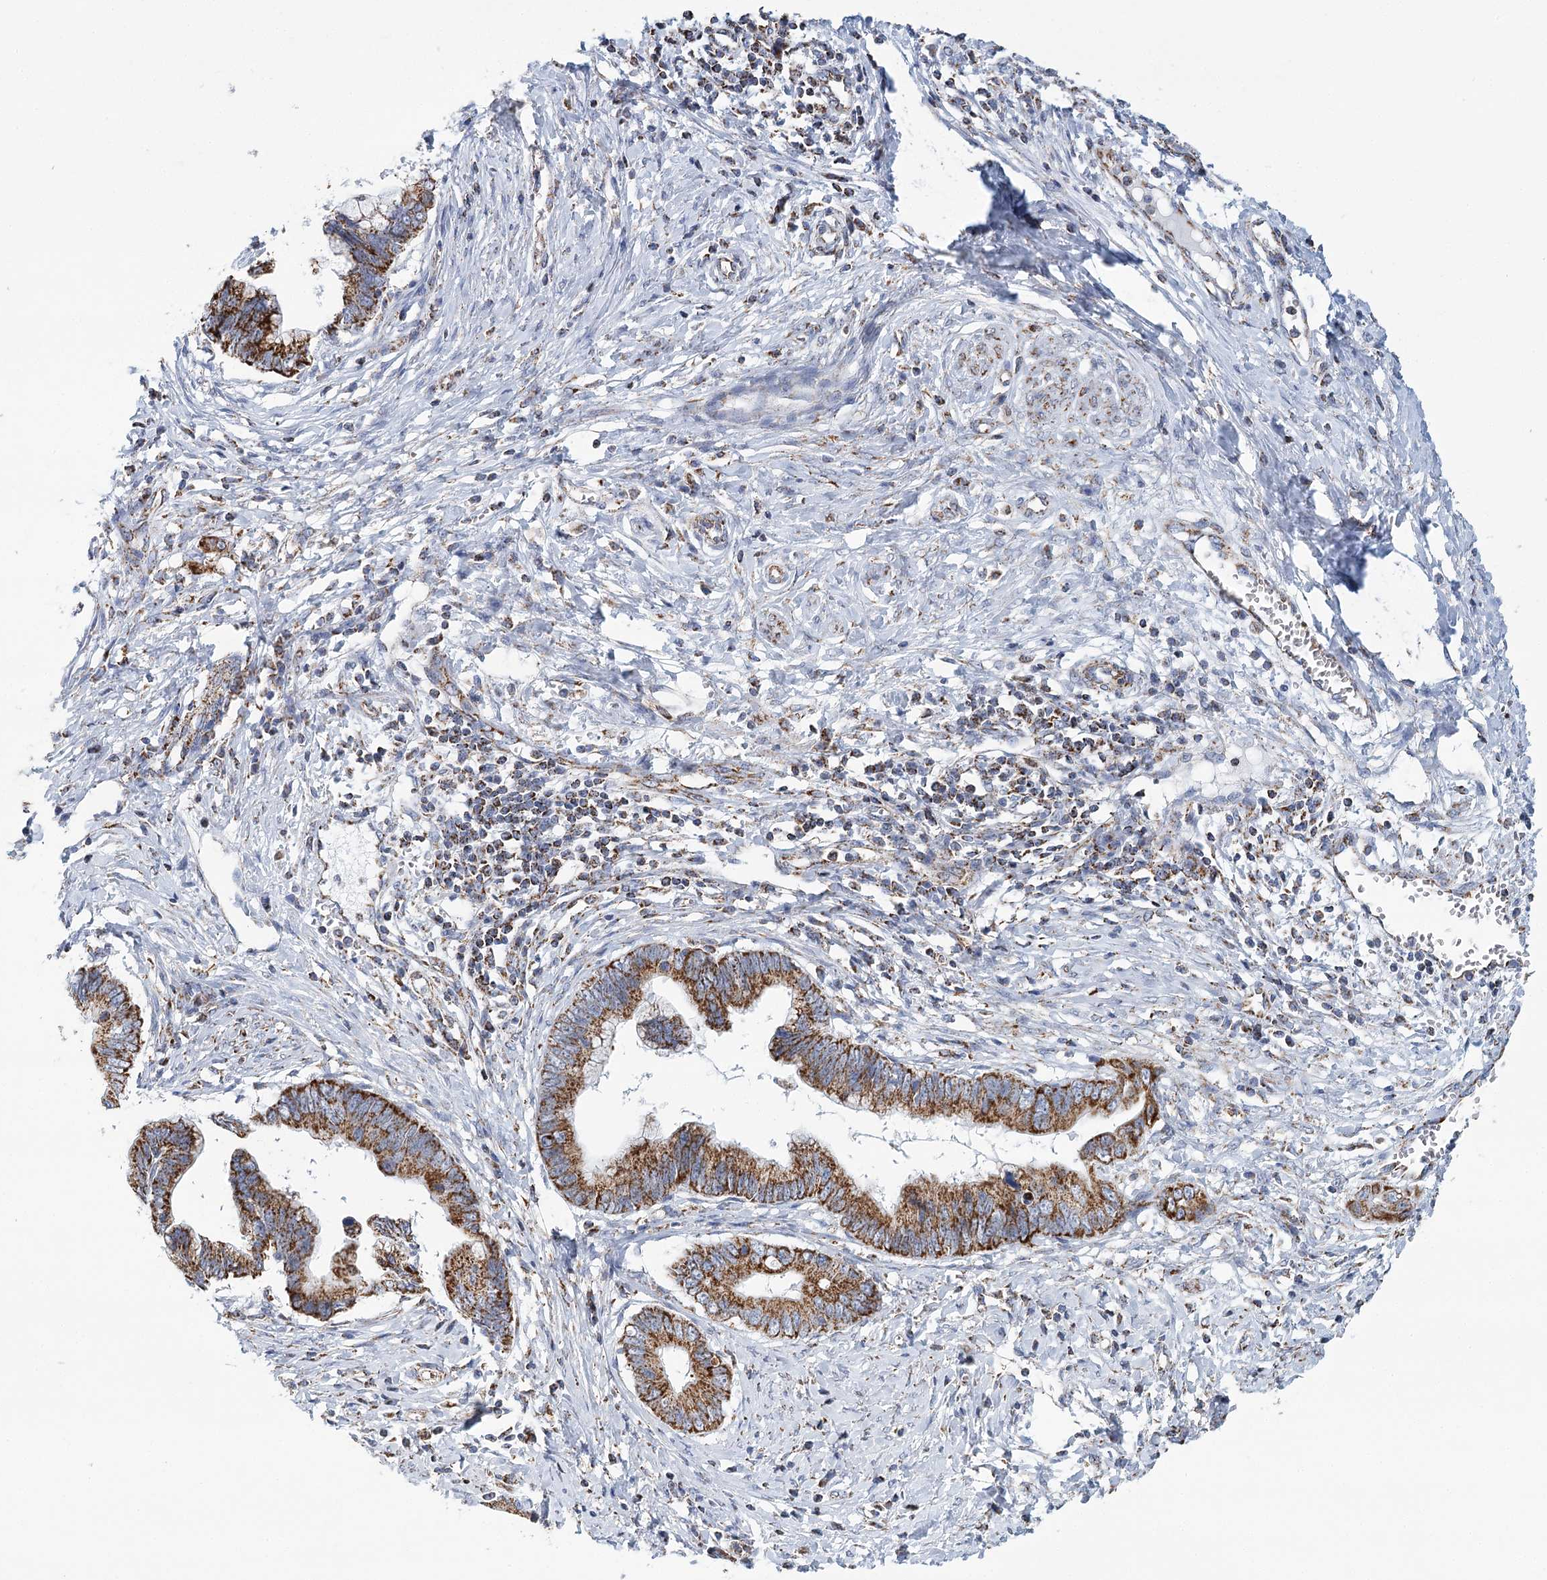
{"staining": {"intensity": "strong", "quantity": ">75%", "location": "cytoplasmic/membranous"}, "tissue": "cervical cancer", "cell_type": "Tumor cells", "image_type": "cancer", "snomed": [{"axis": "morphology", "description": "Adenocarcinoma, NOS"}, {"axis": "topography", "description": "Cervix"}], "caption": "Cervical cancer (adenocarcinoma) stained for a protein (brown) shows strong cytoplasmic/membranous positive staining in approximately >75% of tumor cells.", "gene": "LSS", "patient": {"sex": "female", "age": 44}}